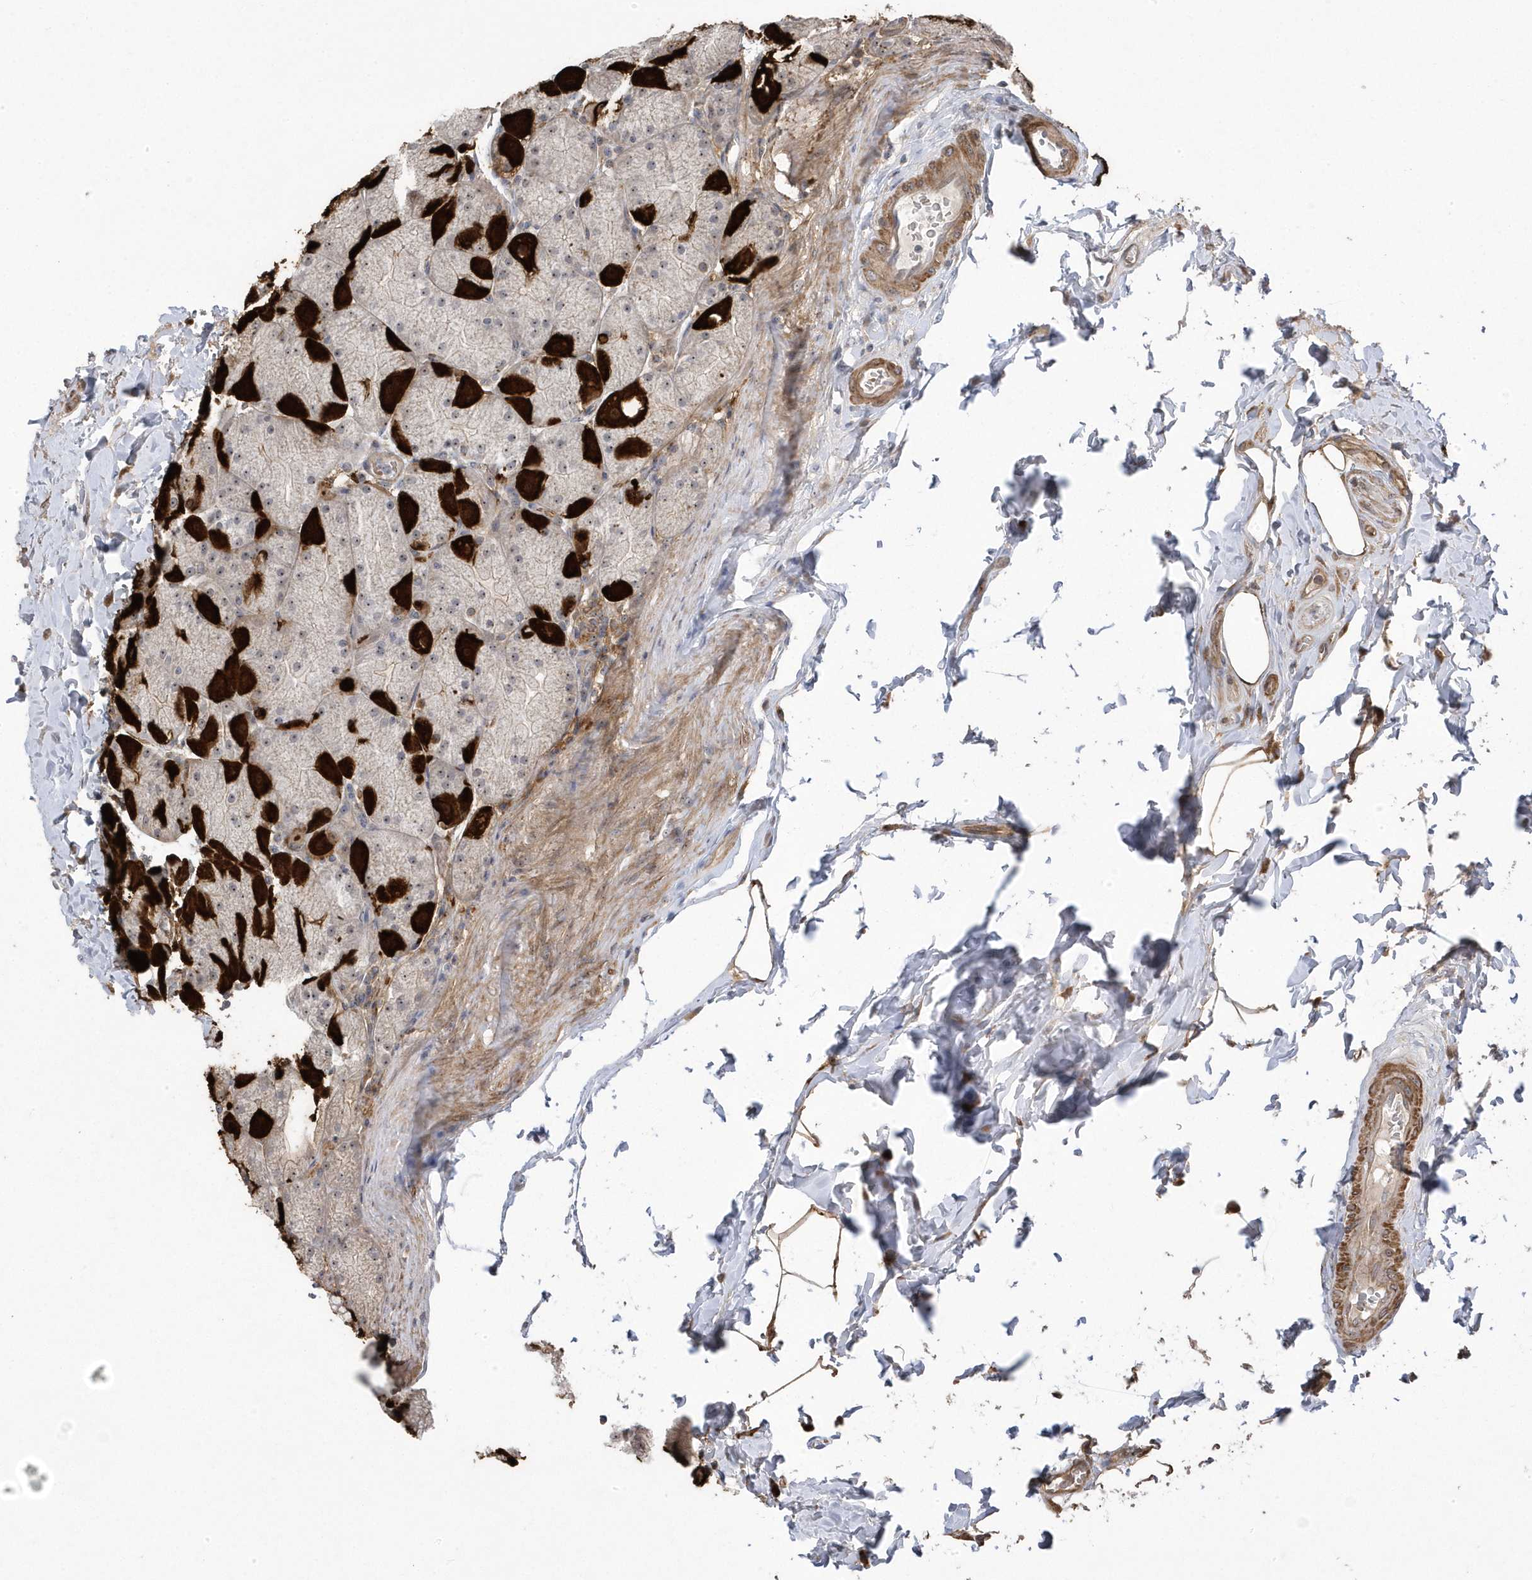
{"staining": {"intensity": "strong", "quantity": "25%-75%", "location": "cytoplasmic/membranous"}, "tissue": "stomach", "cell_type": "Glandular cells", "image_type": "normal", "snomed": [{"axis": "morphology", "description": "Normal tissue, NOS"}, {"axis": "topography", "description": "Stomach, upper"}], "caption": "DAB (3,3'-diaminobenzidine) immunohistochemical staining of normal stomach displays strong cytoplasmic/membranous protein expression in about 25%-75% of glandular cells.", "gene": "GTPBP6", "patient": {"sex": "female", "age": 56}}